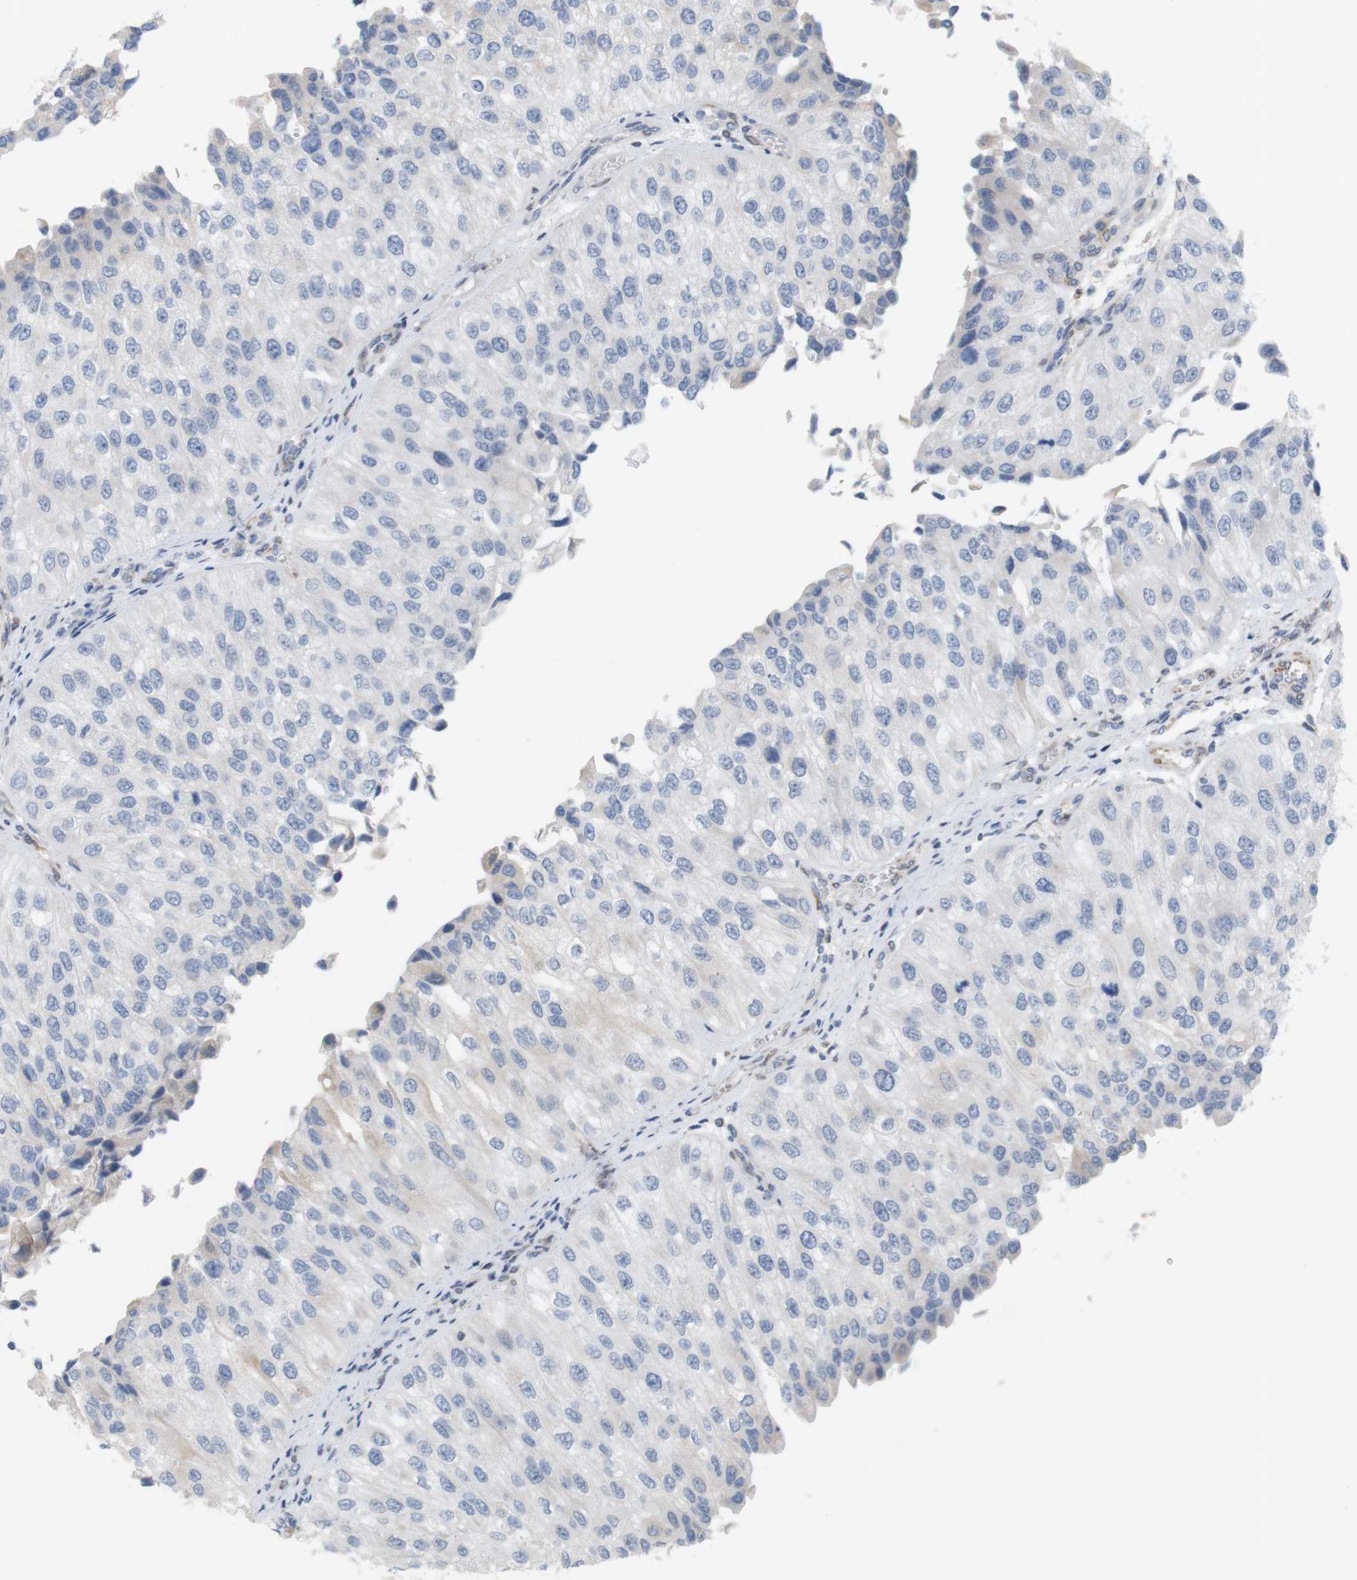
{"staining": {"intensity": "negative", "quantity": "none", "location": "none"}, "tissue": "urothelial cancer", "cell_type": "Tumor cells", "image_type": "cancer", "snomed": [{"axis": "morphology", "description": "Urothelial carcinoma, High grade"}, {"axis": "topography", "description": "Kidney"}, {"axis": "topography", "description": "Urinary bladder"}], "caption": "Protein analysis of urothelial carcinoma (high-grade) displays no significant expression in tumor cells.", "gene": "ITPR1", "patient": {"sex": "male", "age": 77}}